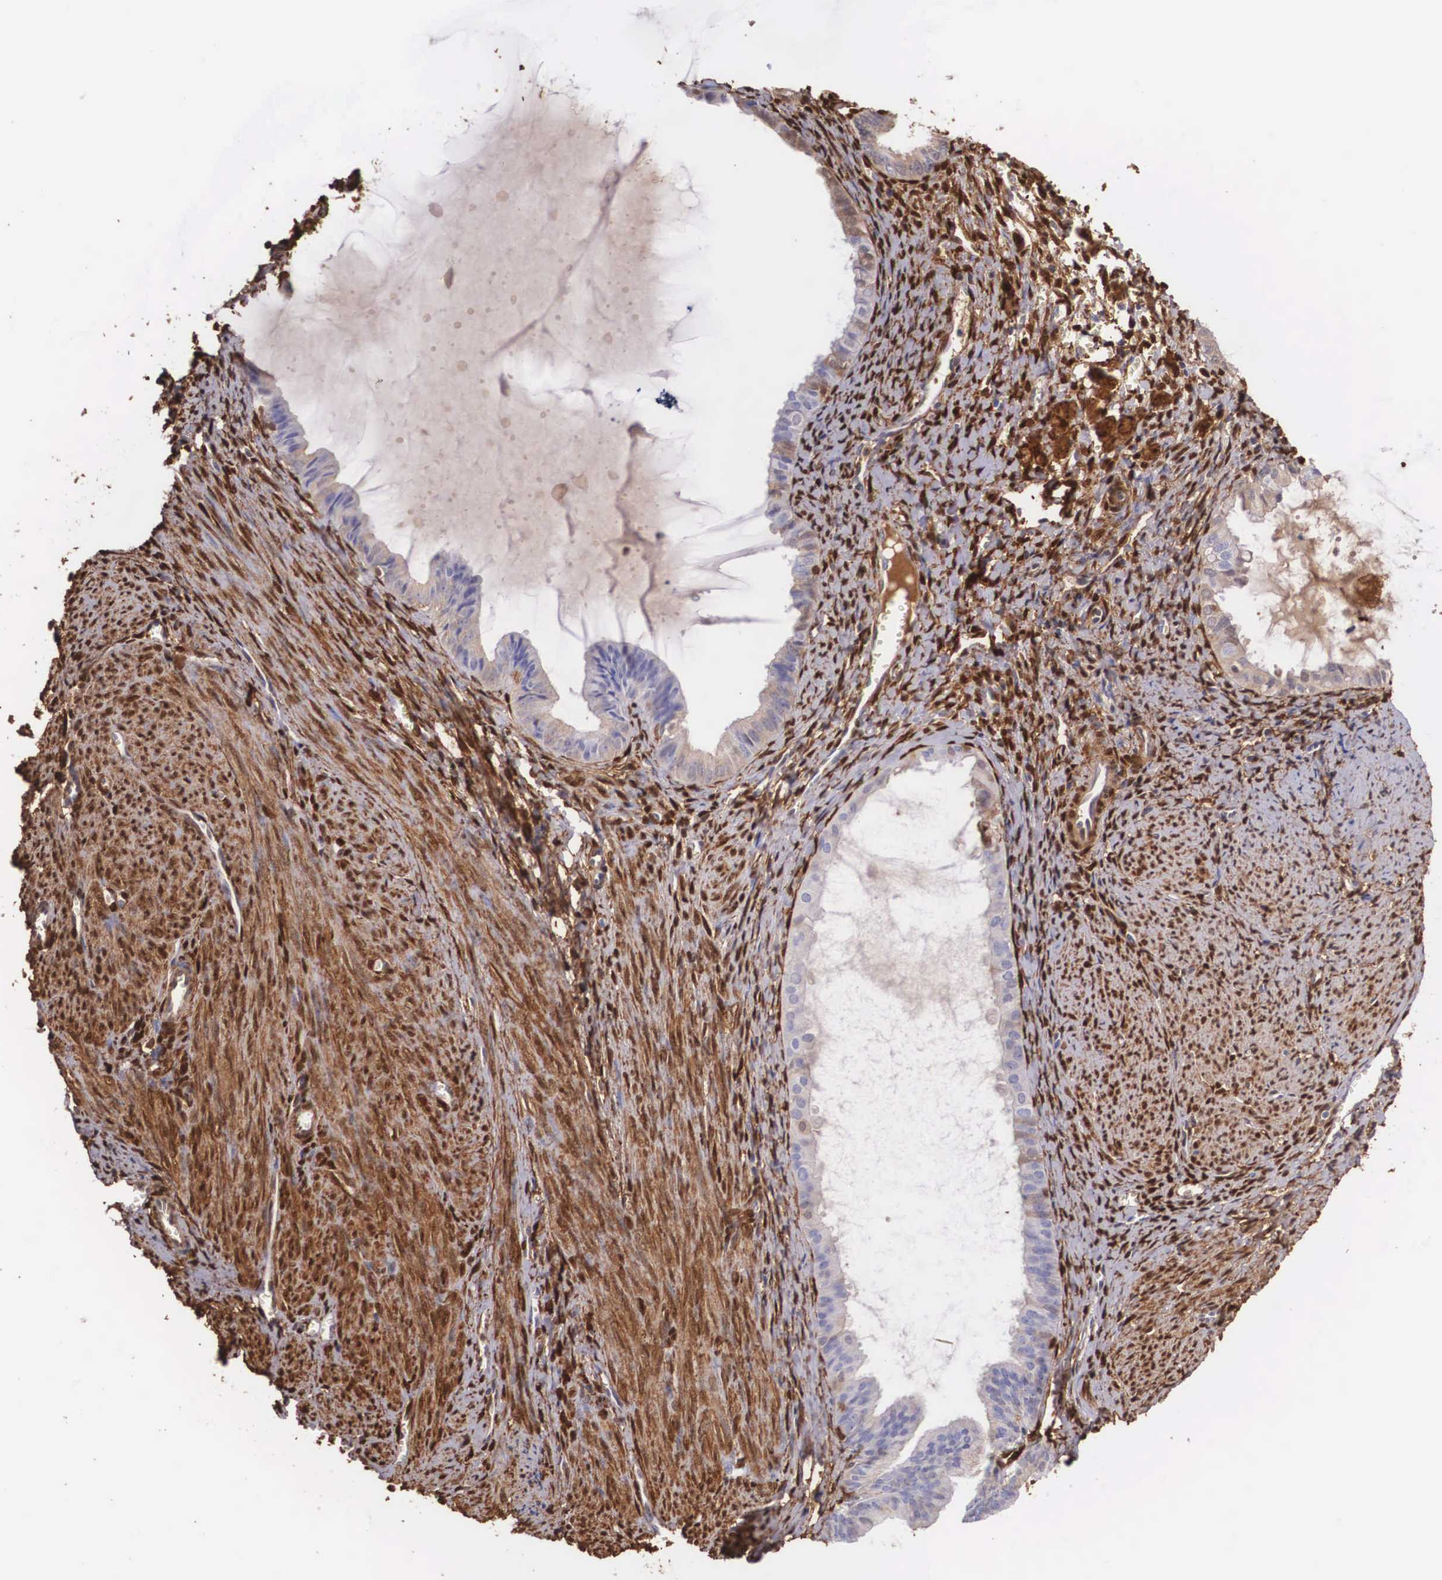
{"staining": {"intensity": "moderate", "quantity": "25%-75%", "location": "cytoplasmic/membranous"}, "tissue": "endometrial cancer", "cell_type": "Tumor cells", "image_type": "cancer", "snomed": [{"axis": "morphology", "description": "Adenocarcinoma, NOS"}, {"axis": "topography", "description": "Endometrium"}], "caption": "There is medium levels of moderate cytoplasmic/membranous expression in tumor cells of endometrial cancer (adenocarcinoma), as demonstrated by immunohistochemical staining (brown color).", "gene": "LGALS1", "patient": {"sex": "female", "age": 75}}